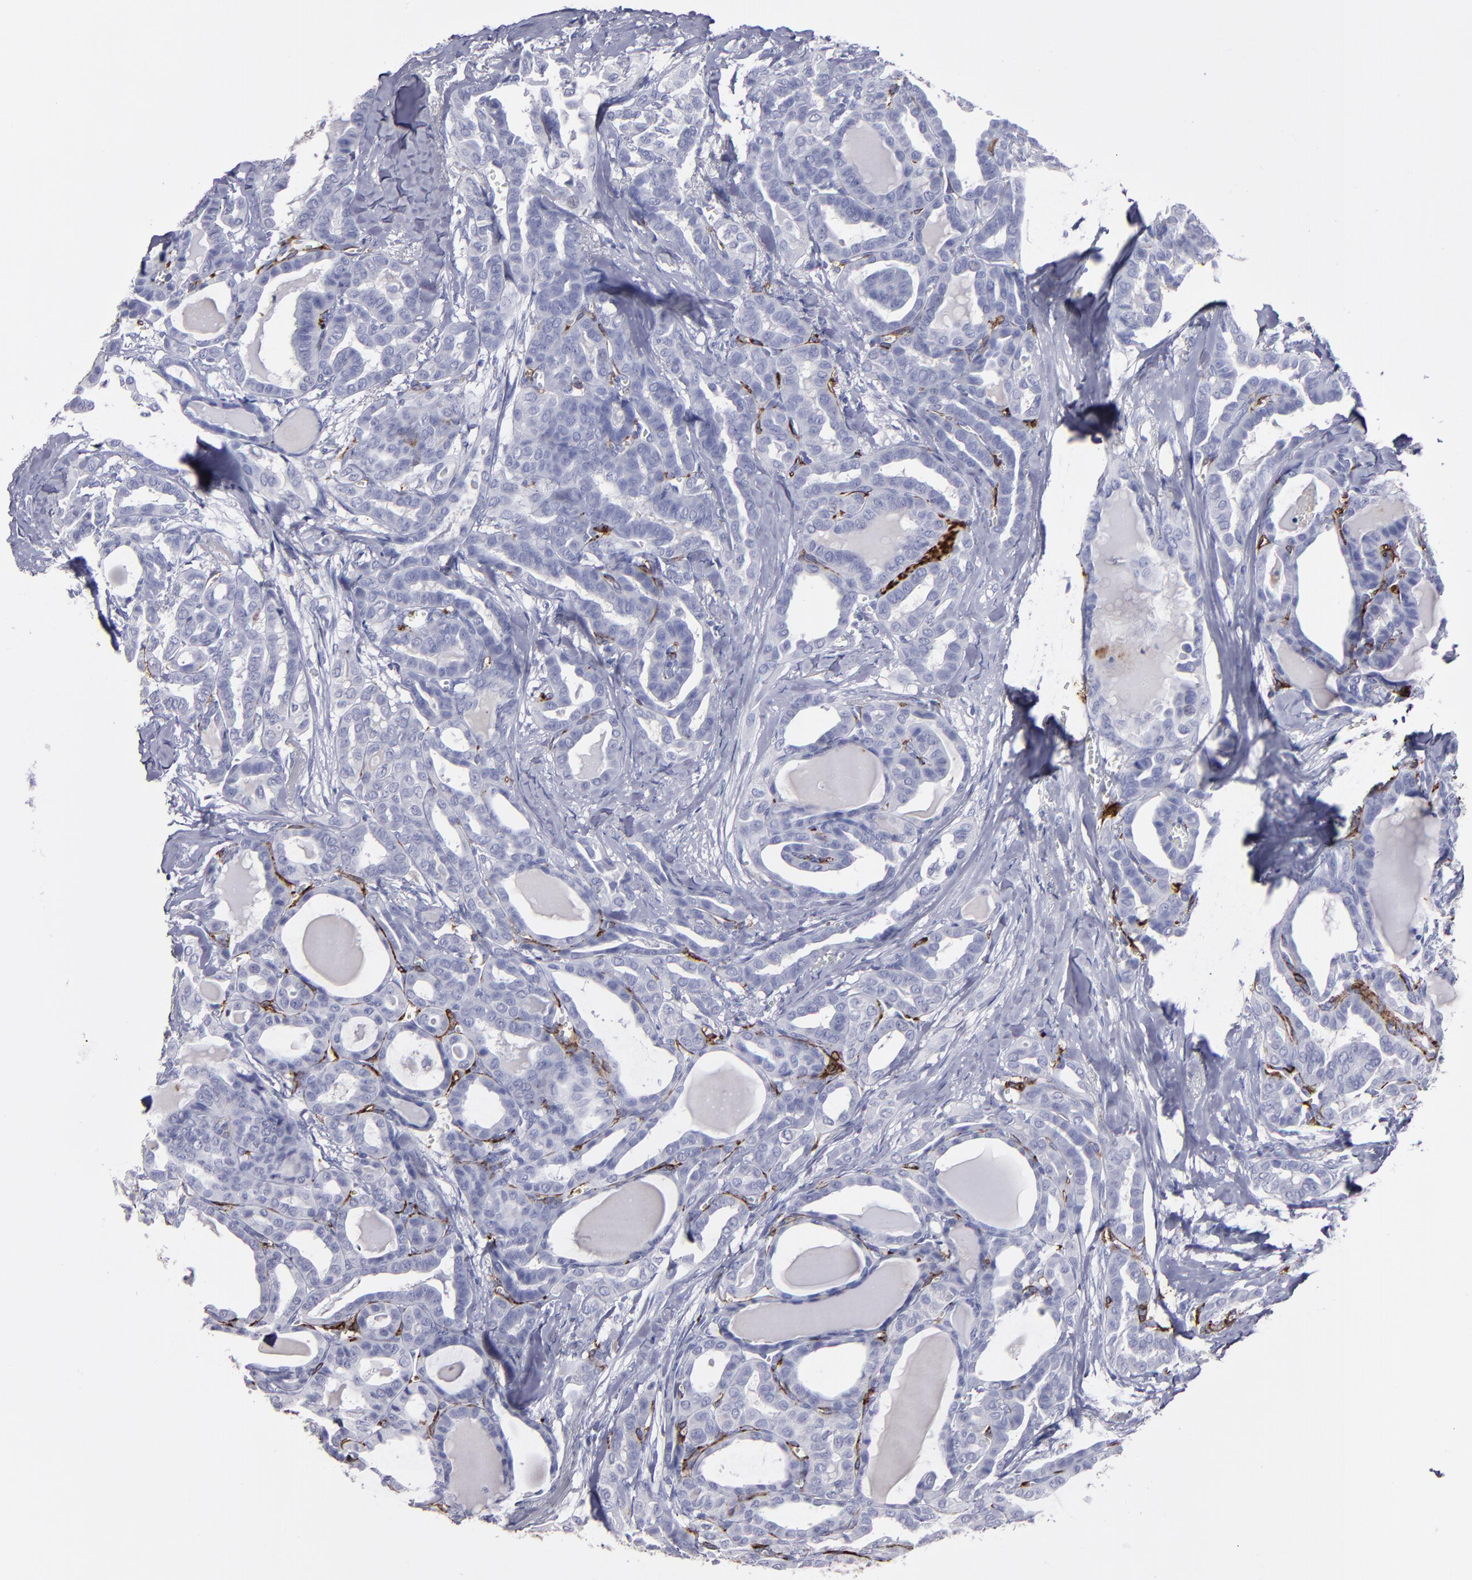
{"staining": {"intensity": "negative", "quantity": "none", "location": "none"}, "tissue": "thyroid cancer", "cell_type": "Tumor cells", "image_type": "cancer", "snomed": [{"axis": "morphology", "description": "Carcinoma, NOS"}, {"axis": "topography", "description": "Thyroid gland"}], "caption": "IHC micrograph of thyroid carcinoma stained for a protein (brown), which reveals no staining in tumor cells.", "gene": "CD36", "patient": {"sex": "female", "age": 91}}